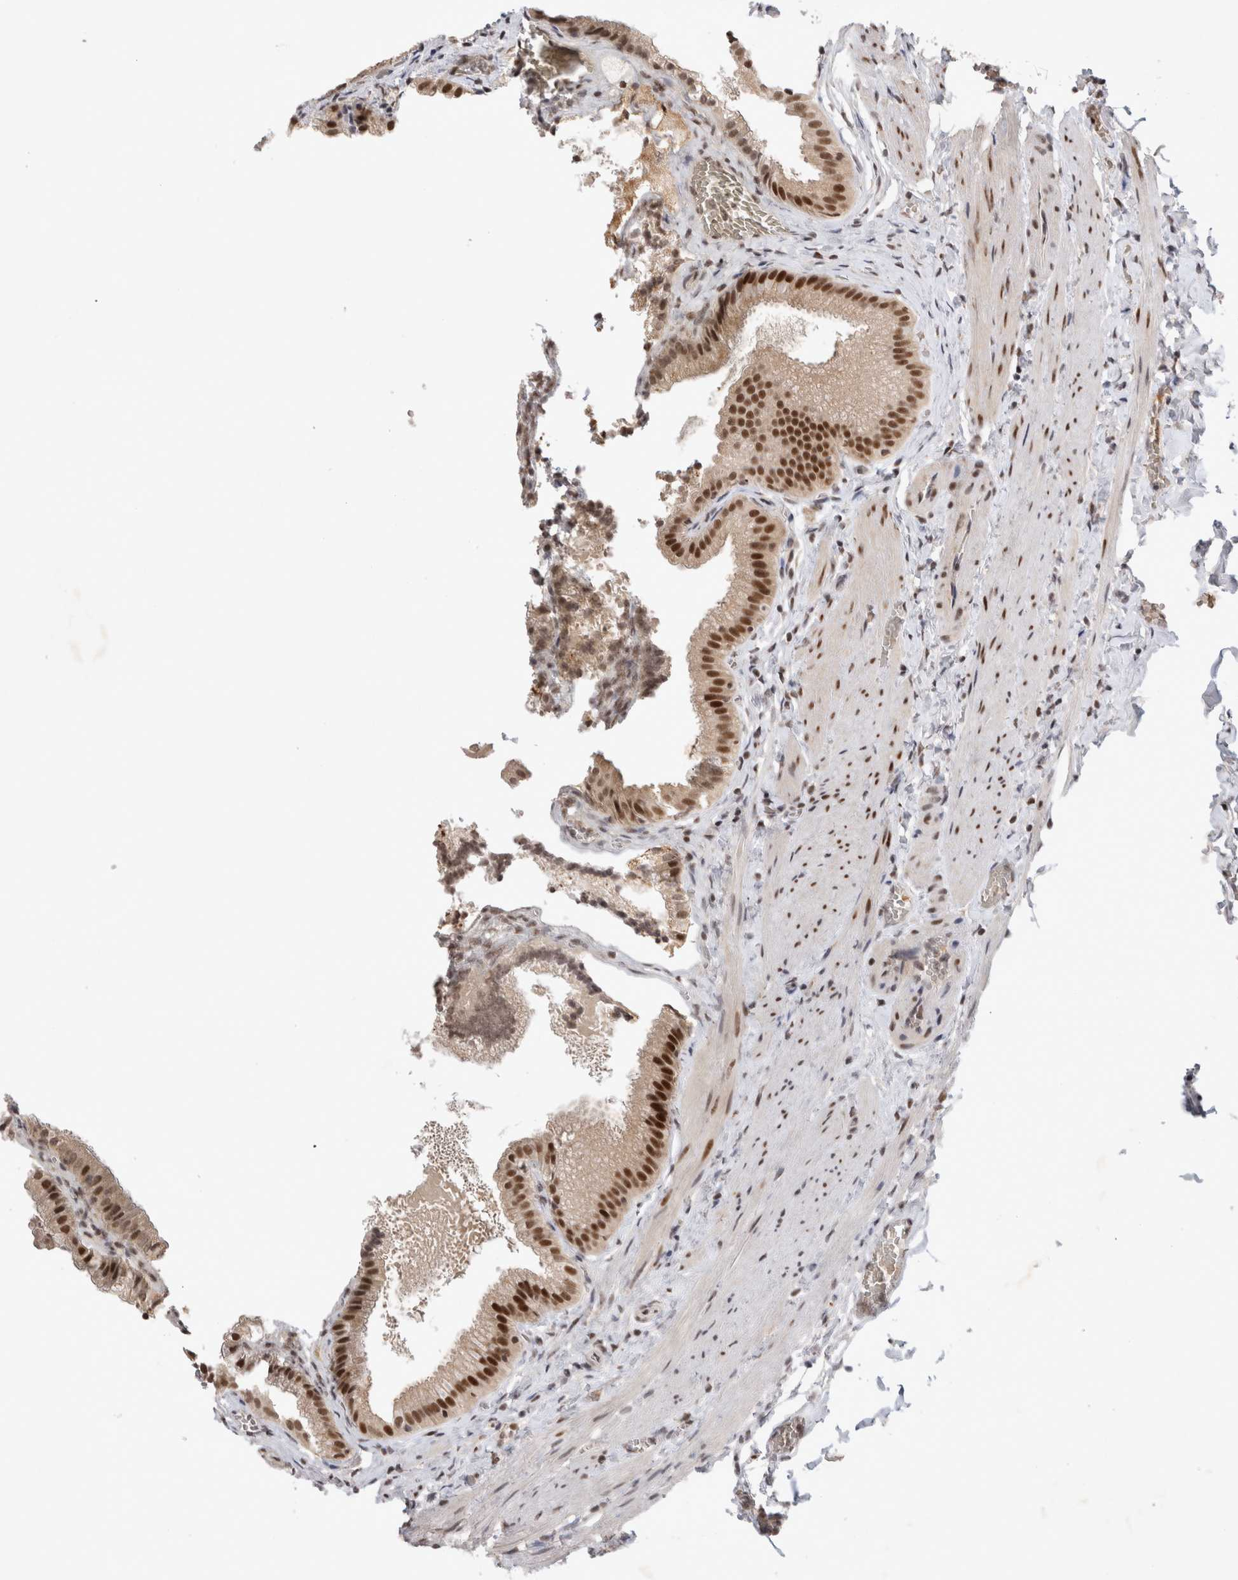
{"staining": {"intensity": "strong", "quantity": ">75%", "location": "nuclear"}, "tissue": "gallbladder", "cell_type": "Glandular cells", "image_type": "normal", "snomed": [{"axis": "morphology", "description": "Normal tissue, NOS"}, {"axis": "topography", "description": "Gallbladder"}], "caption": "Protein staining exhibits strong nuclear staining in about >75% of glandular cells in normal gallbladder.", "gene": "HESX1", "patient": {"sex": "male", "age": 38}}